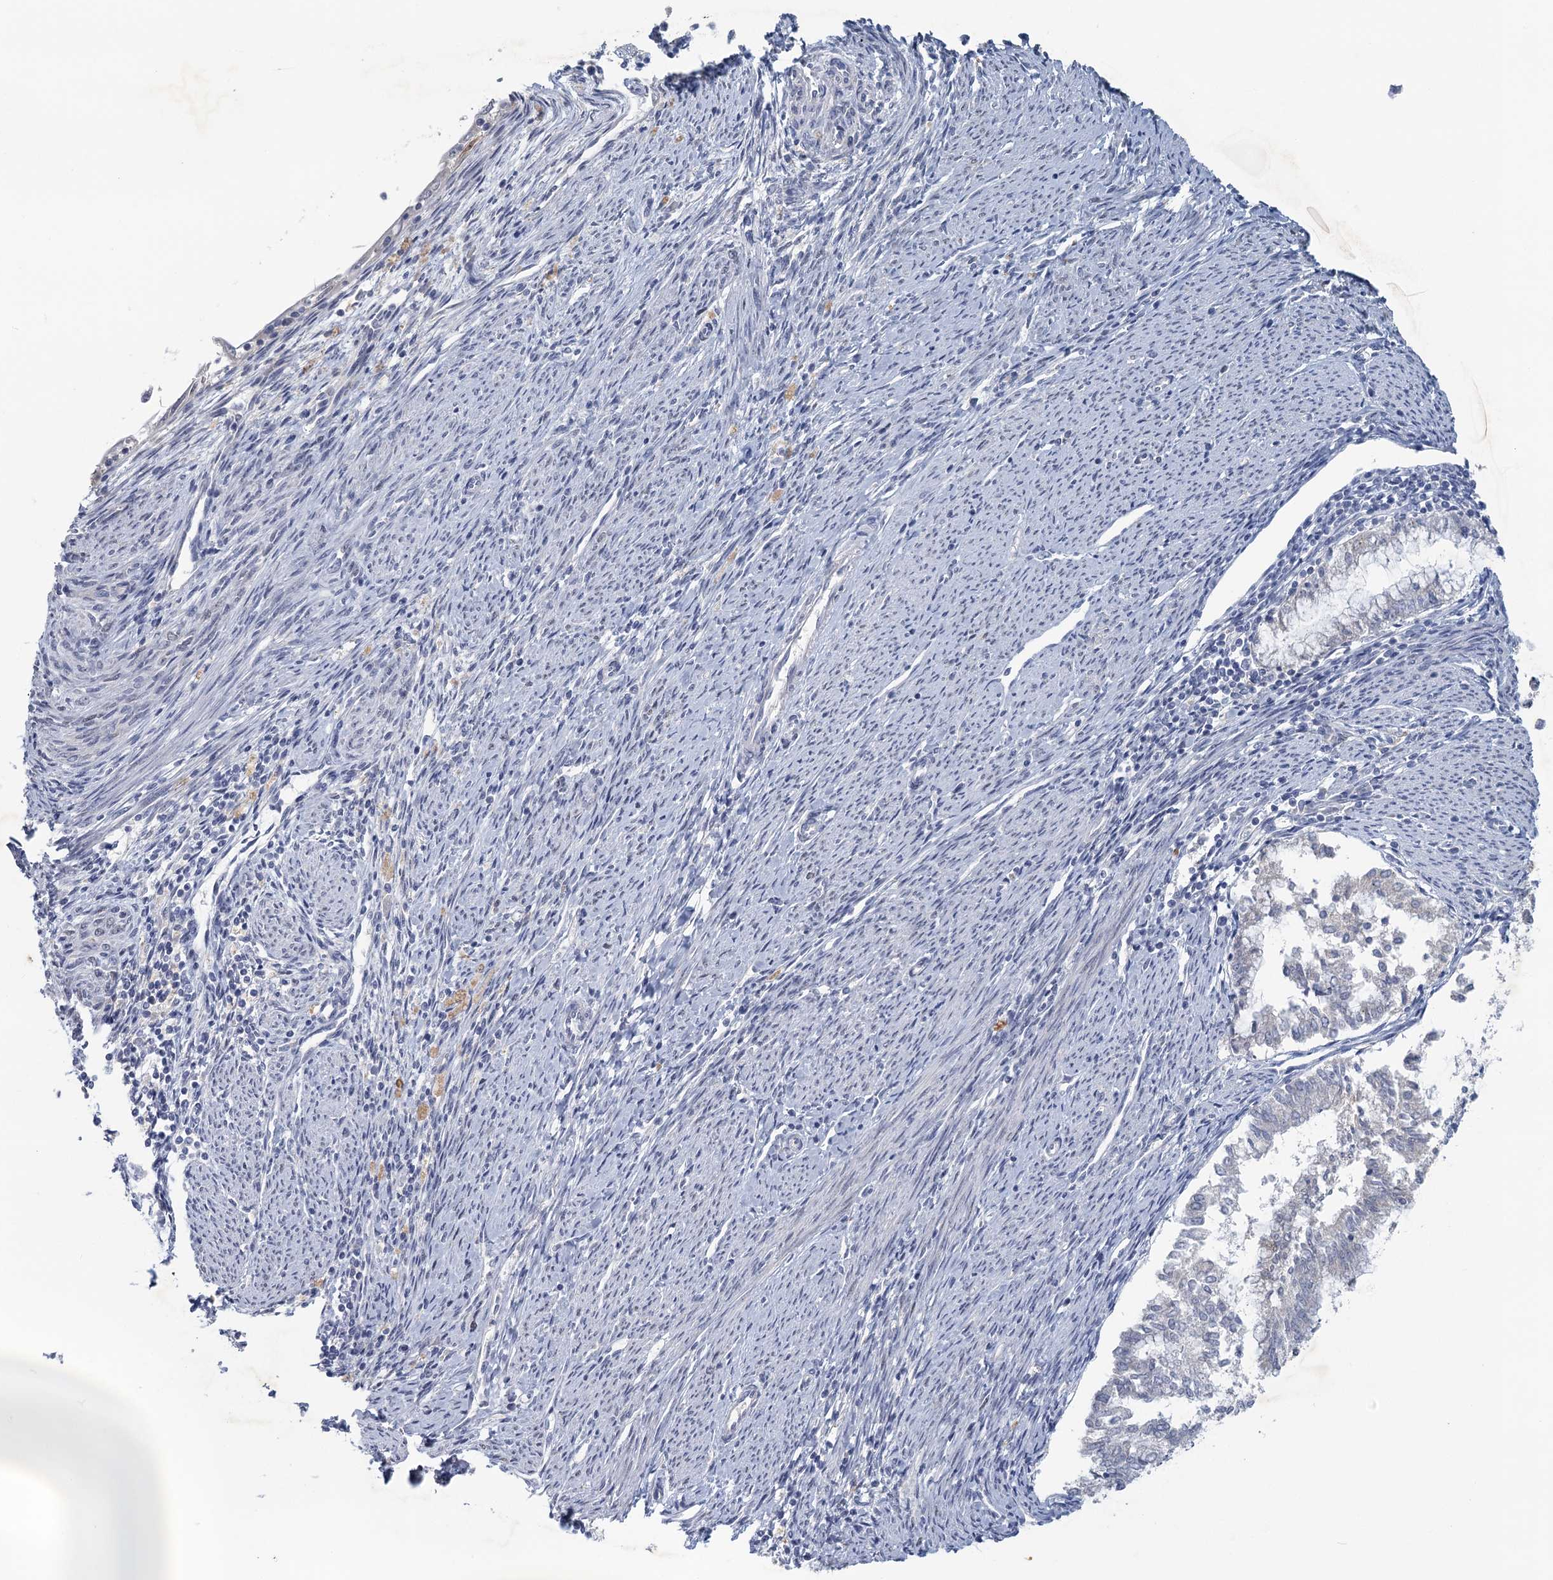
{"staining": {"intensity": "negative", "quantity": "none", "location": "none"}, "tissue": "endometrial cancer", "cell_type": "Tumor cells", "image_type": "cancer", "snomed": [{"axis": "morphology", "description": "Adenocarcinoma, NOS"}, {"axis": "topography", "description": "Endometrium"}], "caption": "Immunohistochemical staining of endometrial cancer (adenocarcinoma) displays no significant staining in tumor cells. (Stains: DAB immunohistochemistry with hematoxylin counter stain, Microscopy: brightfield microscopy at high magnification).", "gene": "MYO7B", "patient": {"sex": "female", "age": 79}}